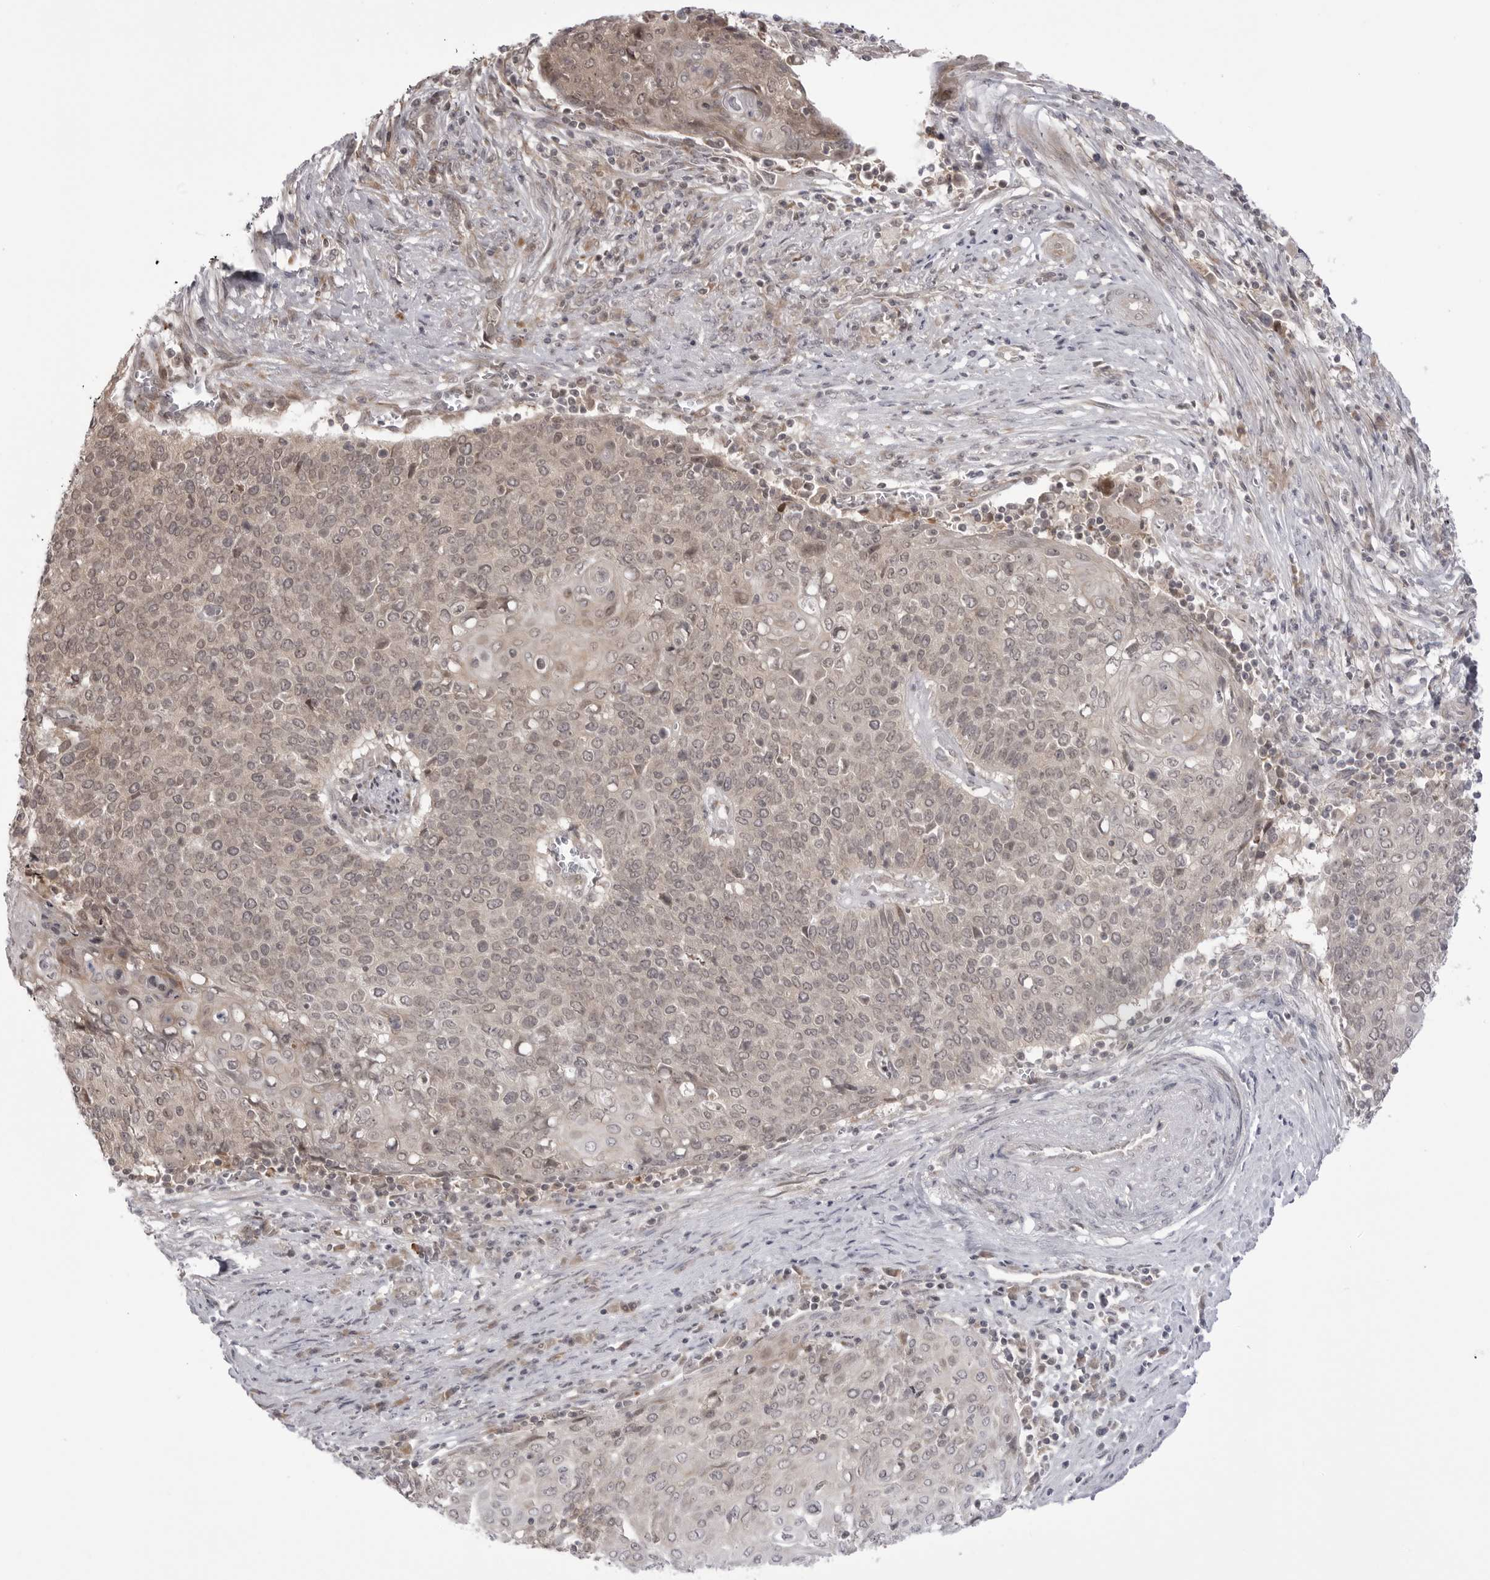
{"staining": {"intensity": "weak", "quantity": "25%-75%", "location": "cytoplasmic/membranous,nuclear"}, "tissue": "cervical cancer", "cell_type": "Tumor cells", "image_type": "cancer", "snomed": [{"axis": "morphology", "description": "Squamous cell carcinoma, NOS"}, {"axis": "topography", "description": "Cervix"}], "caption": "Weak cytoplasmic/membranous and nuclear positivity is present in approximately 25%-75% of tumor cells in cervical cancer (squamous cell carcinoma). (DAB = brown stain, brightfield microscopy at high magnification).", "gene": "PTK2B", "patient": {"sex": "female", "age": 39}}